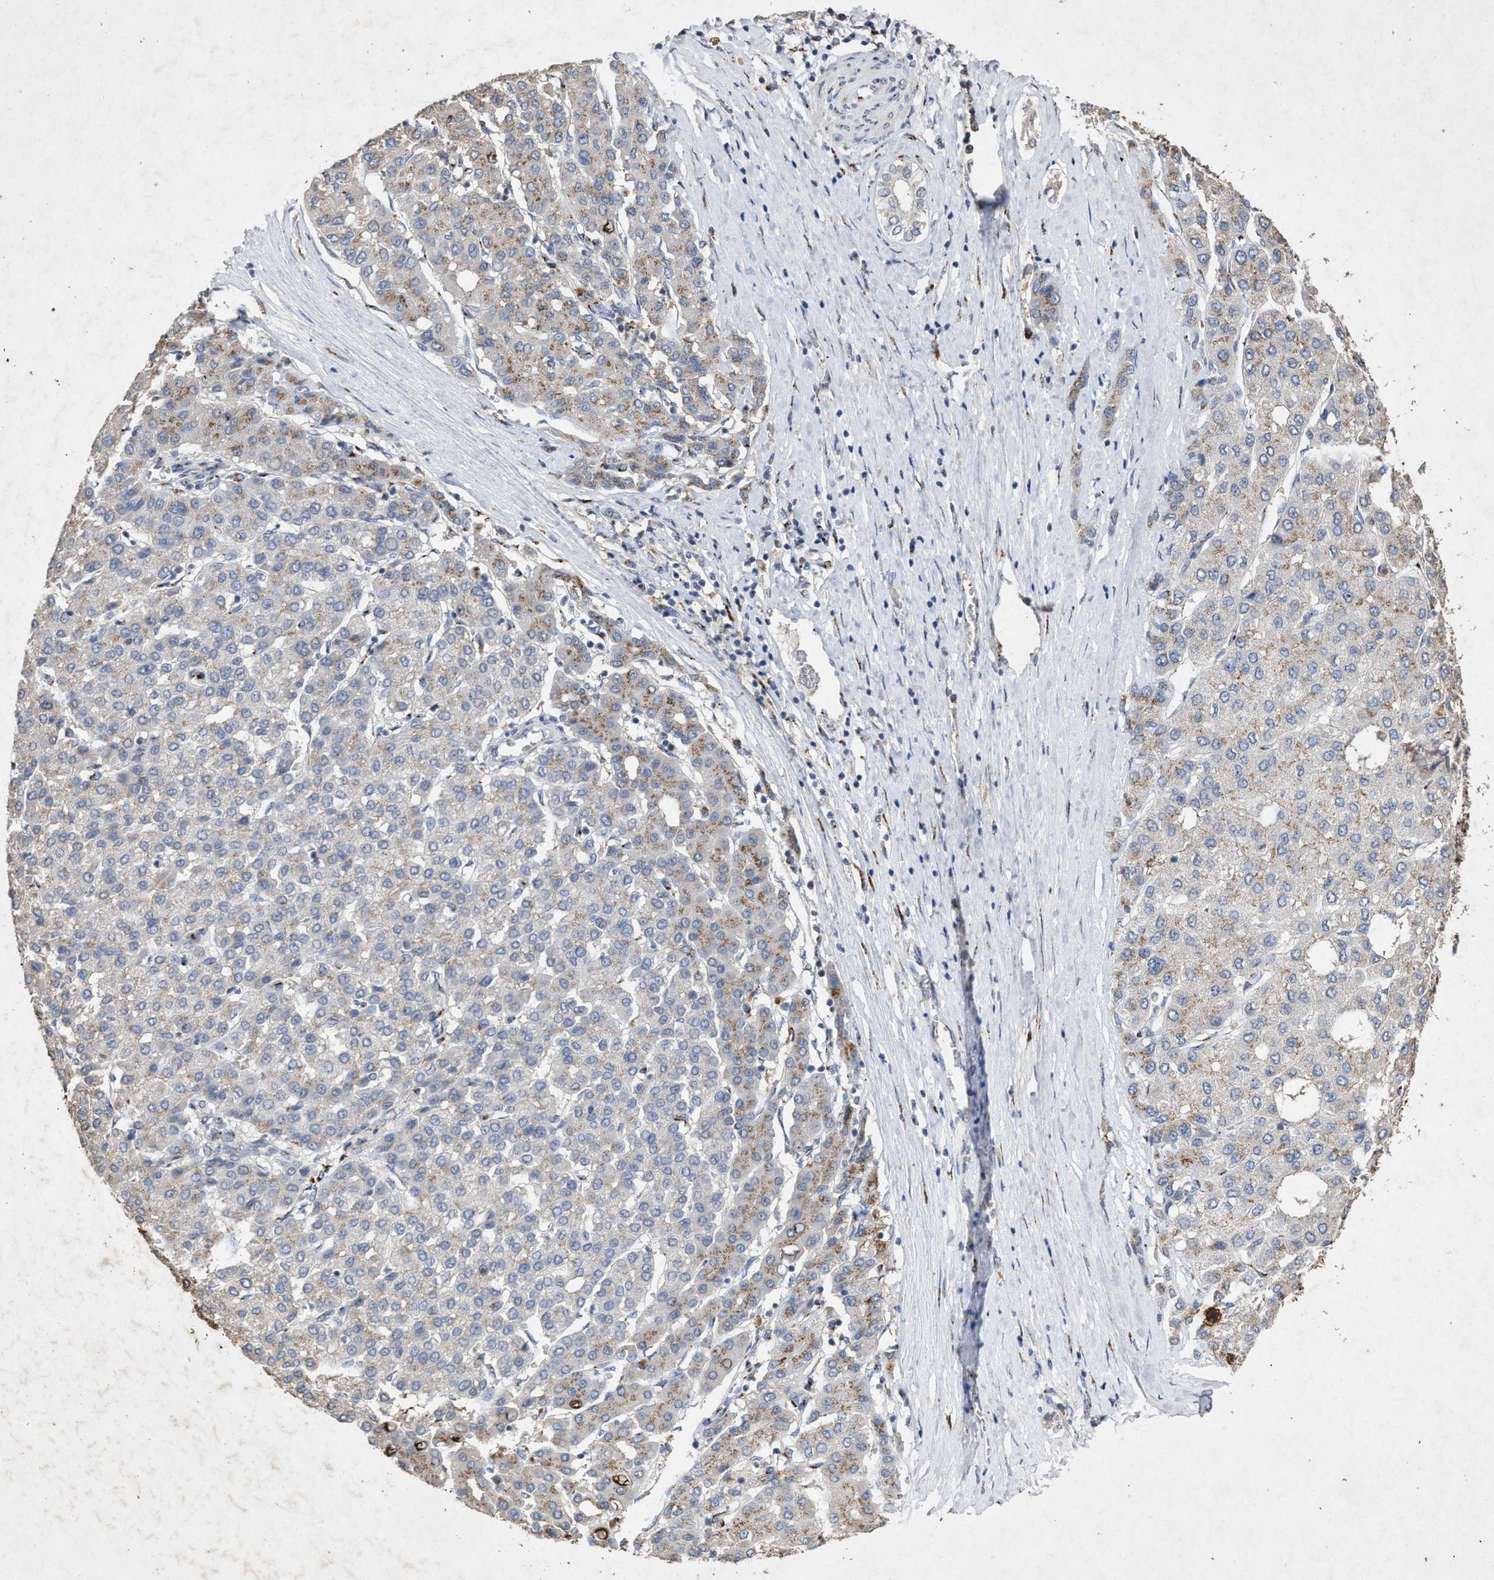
{"staining": {"intensity": "moderate", "quantity": "<25%", "location": "cytoplasmic/membranous"}, "tissue": "liver cancer", "cell_type": "Tumor cells", "image_type": "cancer", "snomed": [{"axis": "morphology", "description": "Carcinoma, Hepatocellular, NOS"}, {"axis": "topography", "description": "Liver"}], "caption": "Protein expression analysis of human liver hepatocellular carcinoma reveals moderate cytoplasmic/membranous expression in approximately <25% of tumor cells. (Stains: DAB (3,3'-diaminobenzidine) in brown, nuclei in blue, Microscopy: brightfield microscopy at high magnification).", "gene": "MAN2A1", "patient": {"sex": "male", "age": 65}}